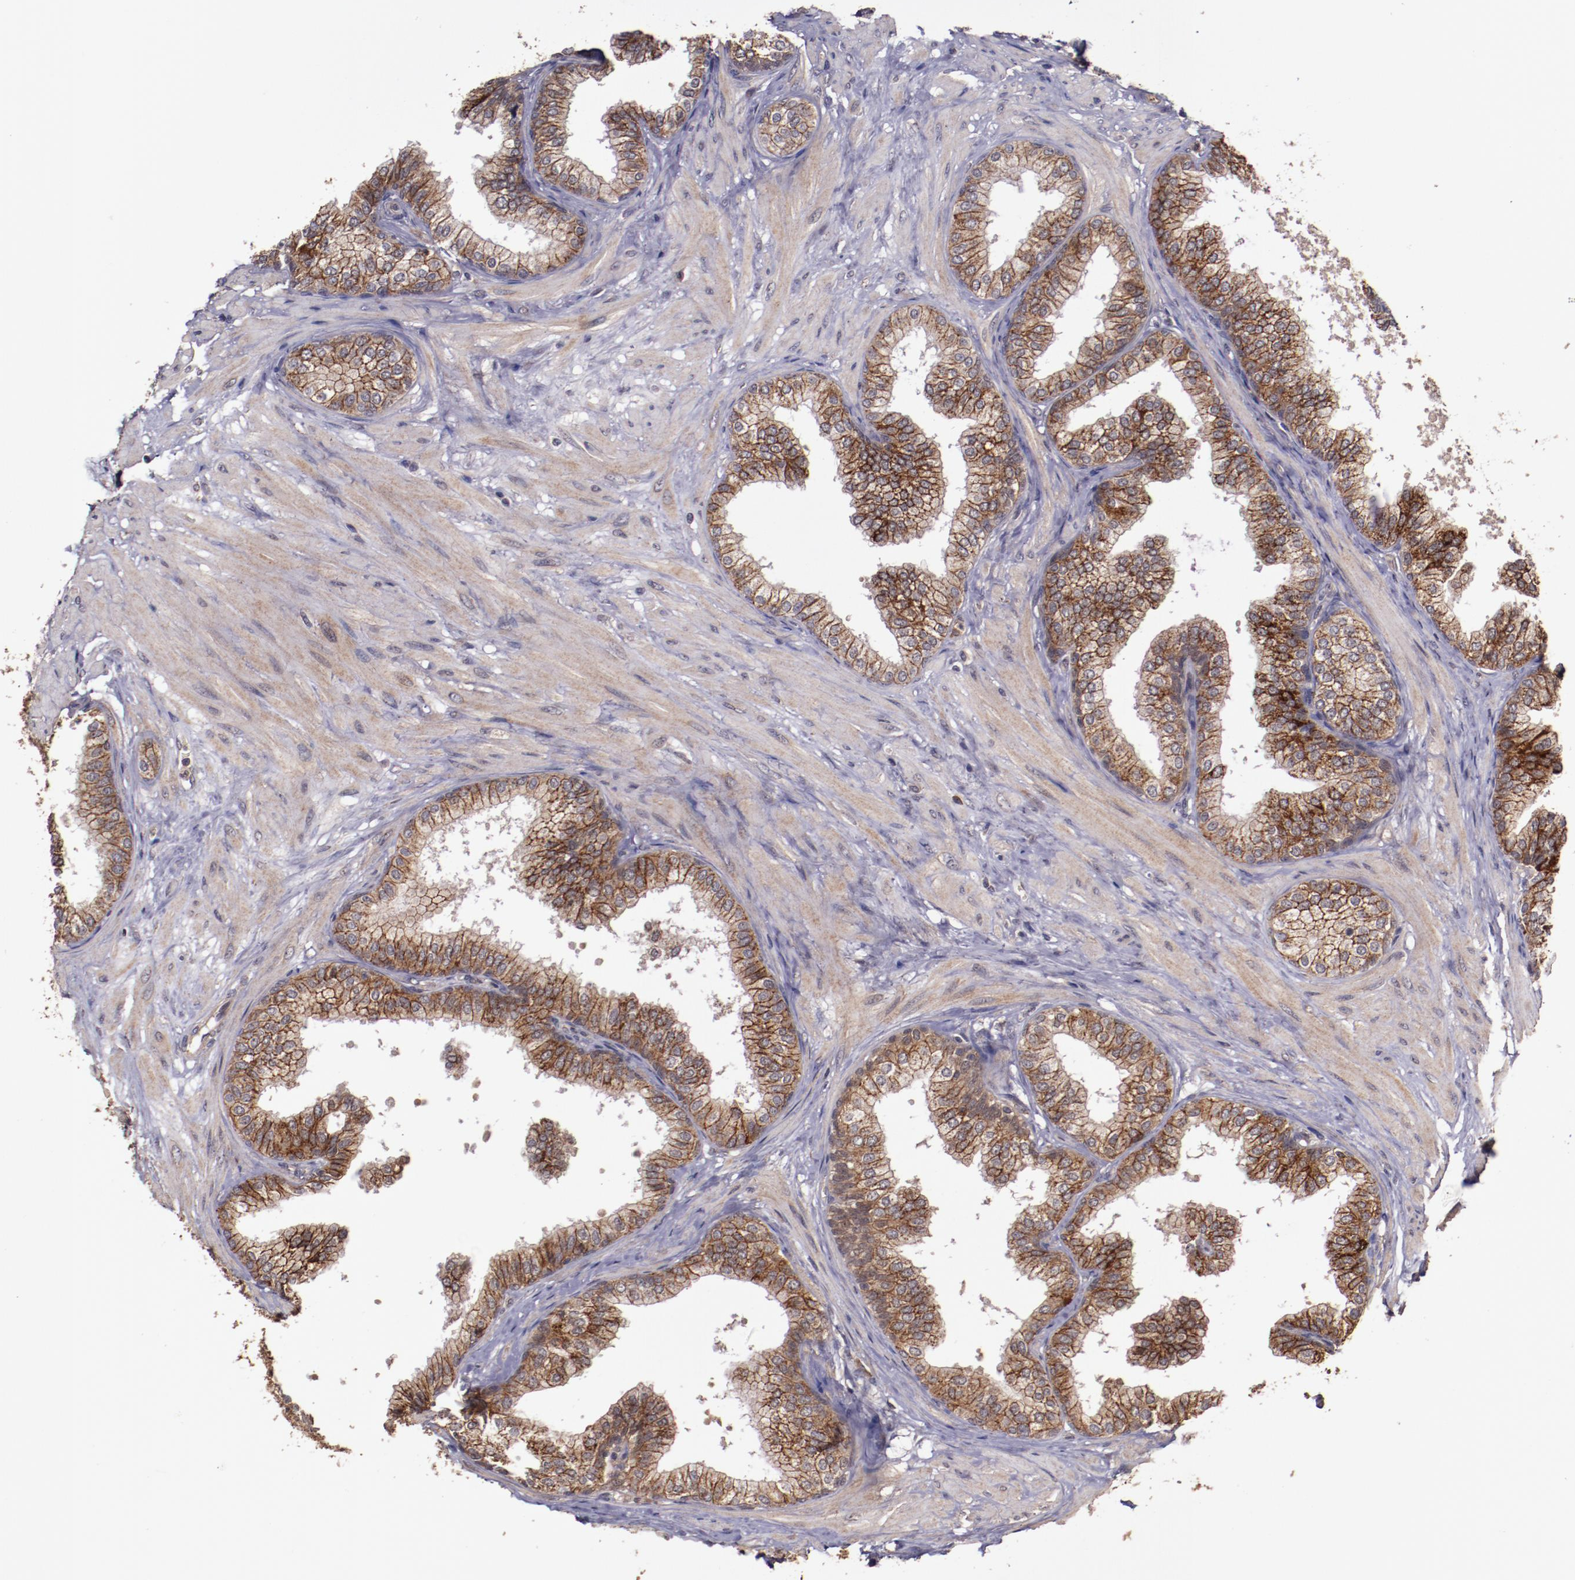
{"staining": {"intensity": "strong", "quantity": ">75%", "location": "cytoplasmic/membranous"}, "tissue": "prostate", "cell_type": "Glandular cells", "image_type": "normal", "snomed": [{"axis": "morphology", "description": "Normal tissue, NOS"}, {"axis": "topography", "description": "Prostate"}], "caption": "Glandular cells display high levels of strong cytoplasmic/membranous expression in approximately >75% of cells in unremarkable prostate. The protein of interest is shown in brown color, while the nuclei are stained blue.", "gene": "FTSJ1", "patient": {"sex": "male", "age": 60}}